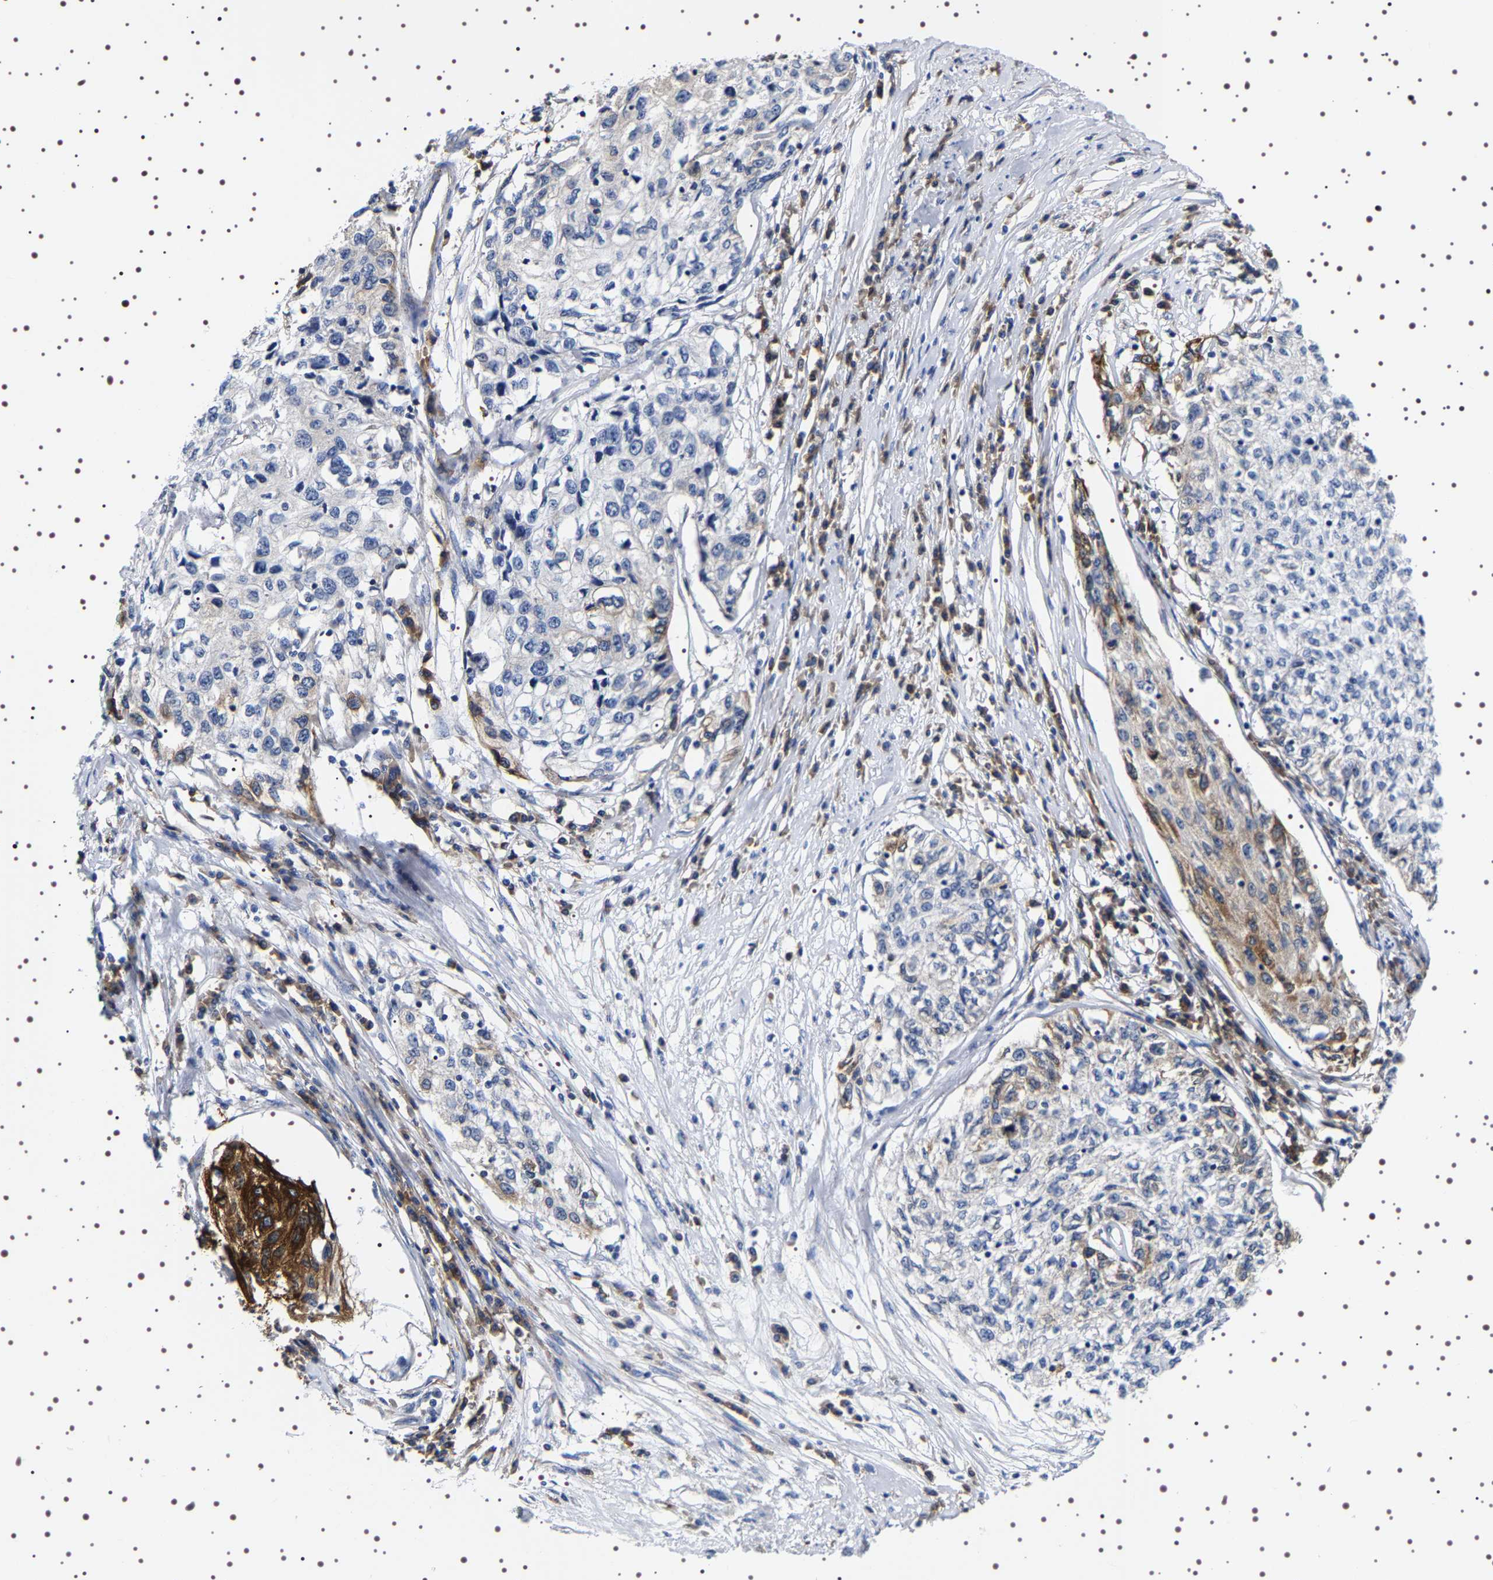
{"staining": {"intensity": "moderate", "quantity": "<25%", "location": "cytoplasmic/membranous"}, "tissue": "cervical cancer", "cell_type": "Tumor cells", "image_type": "cancer", "snomed": [{"axis": "morphology", "description": "Squamous cell carcinoma, NOS"}, {"axis": "topography", "description": "Cervix"}], "caption": "IHC histopathology image of cervical squamous cell carcinoma stained for a protein (brown), which shows low levels of moderate cytoplasmic/membranous expression in about <25% of tumor cells.", "gene": "SQLE", "patient": {"sex": "female", "age": 57}}